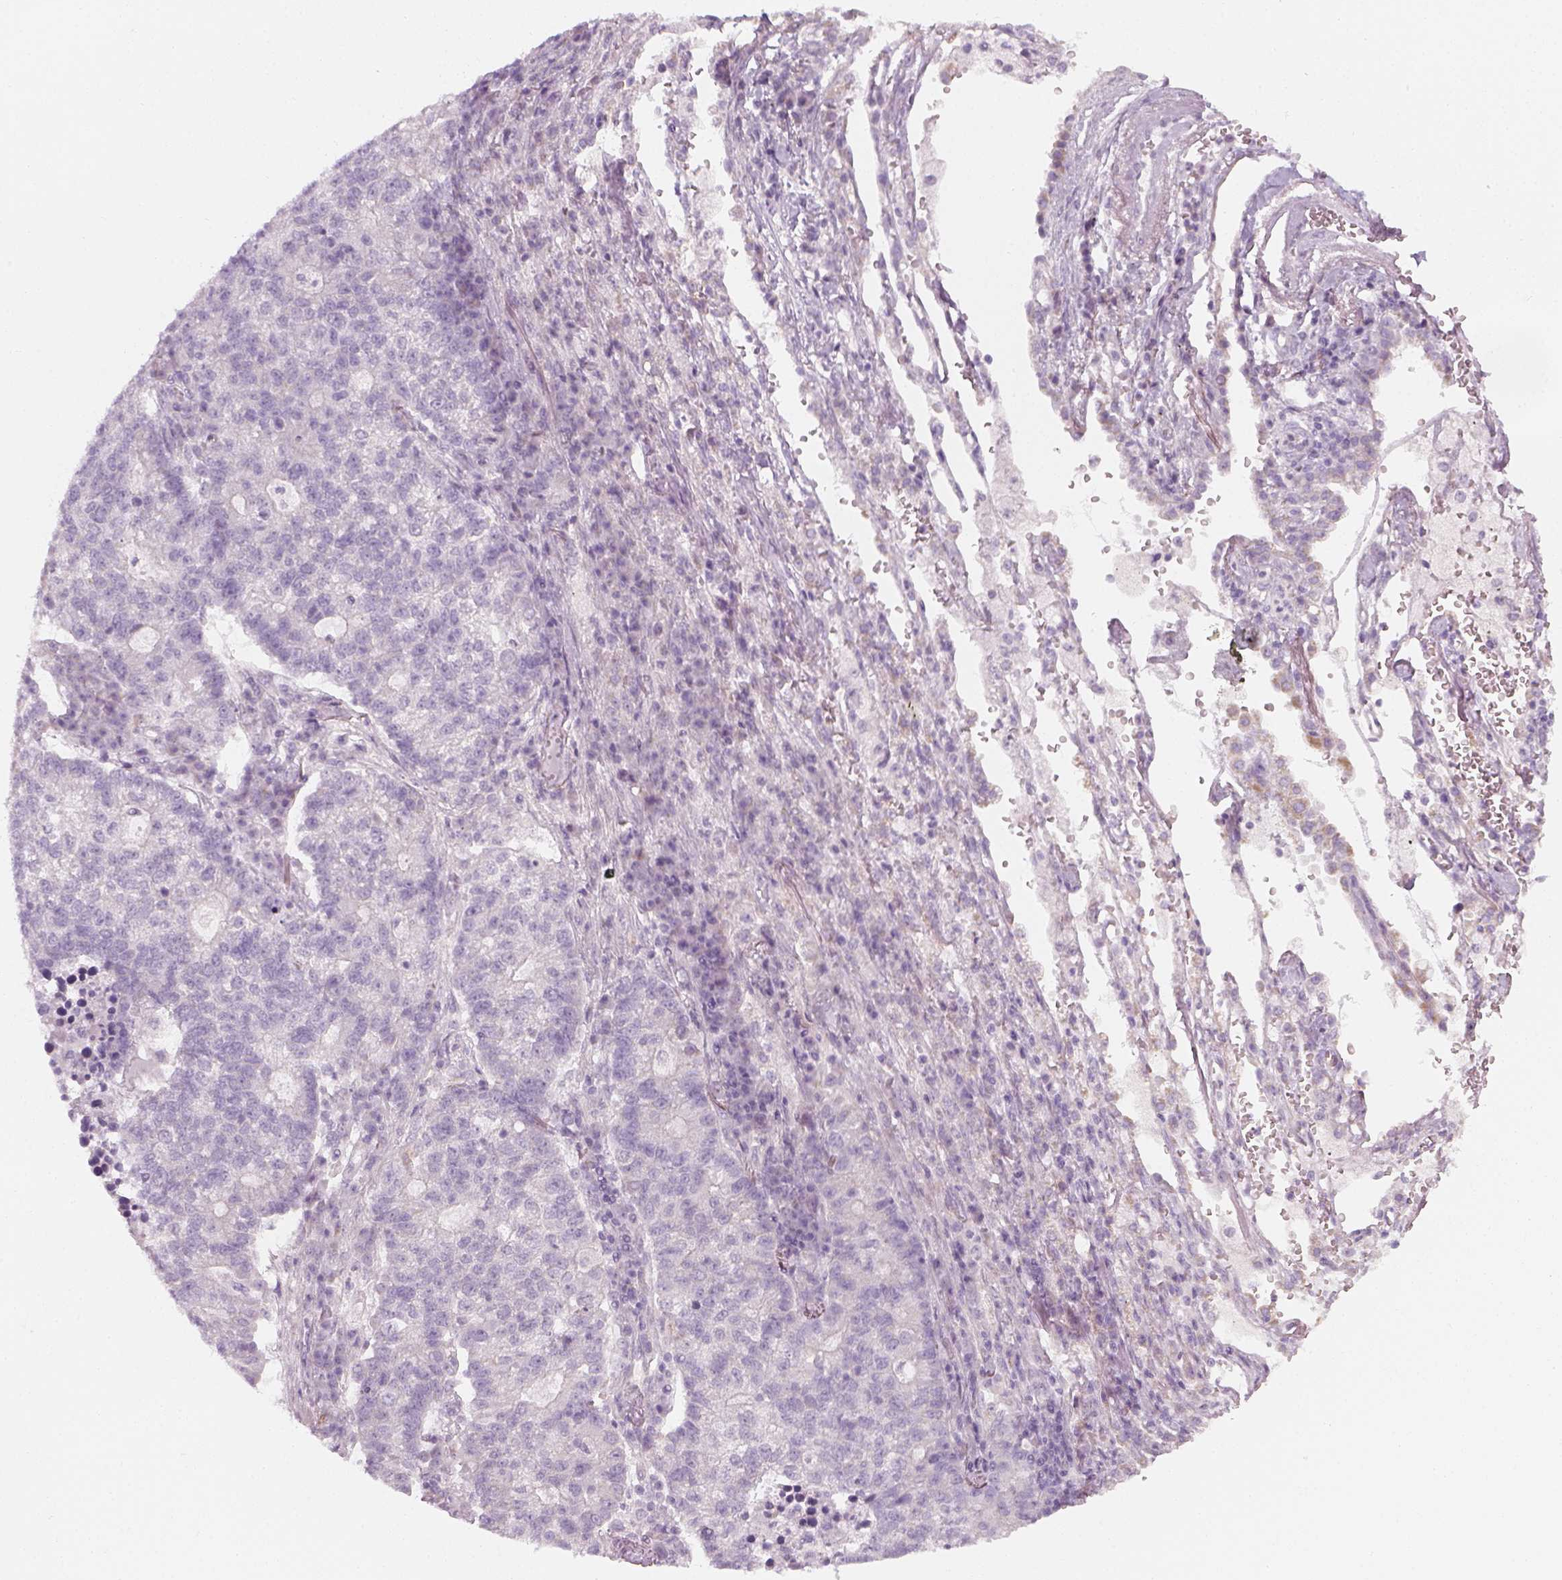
{"staining": {"intensity": "negative", "quantity": "none", "location": "none"}, "tissue": "lung cancer", "cell_type": "Tumor cells", "image_type": "cancer", "snomed": [{"axis": "morphology", "description": "Adenocarcinoma, NOS"}, {"axis": "topography", "description": "Lung"}], "caption": "This is an IHC micrograph of lung cancer. There is no staining in tumor cells.", "gene": "PRAME", "patient": {"sex": "male", "age": 57}}